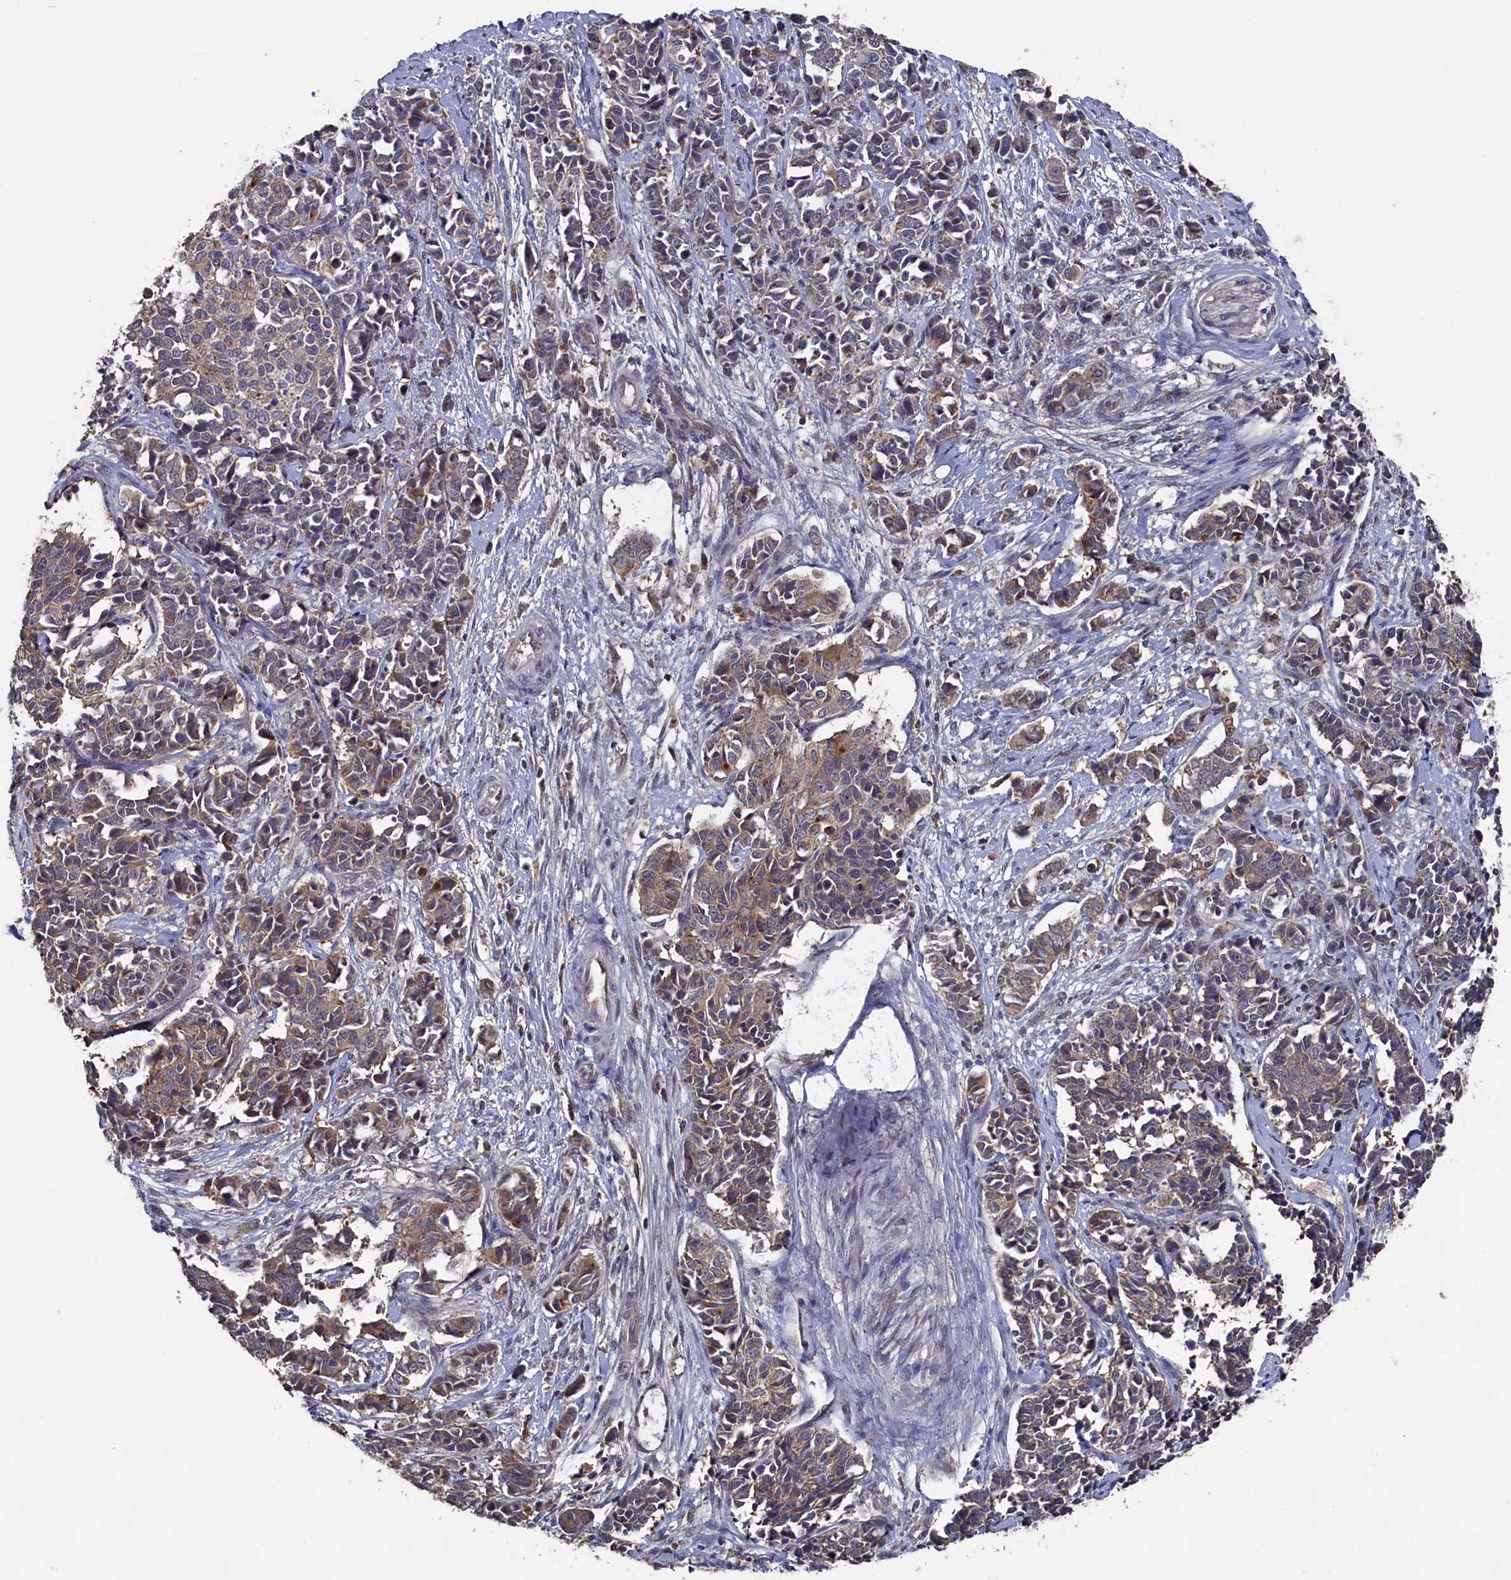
{"staining": {"intensity": "moderate", "quantity": "25%-75%", "location": "cytoplasmic/membranous"}, "tissue": "cervical cancer", "cell_type": "Tumor cells", "image_type": "cancer", "snomed": [{"axis": "morphology", "description": "Normal tissue, NOS"}, {"axis": "morphology", "description": "Squamous cell carcinoma, NOS"}, {"axis": "topography", "description": "Cervix"}], "caption": "Moderate cytoplasmic/membranous staining for a protein is present in approximately 25%-75% of tumor cells of cervical cancer using immunohistochemistry.", "gene": "TMC5", "patient": {"sex": "female", "age": 35}}